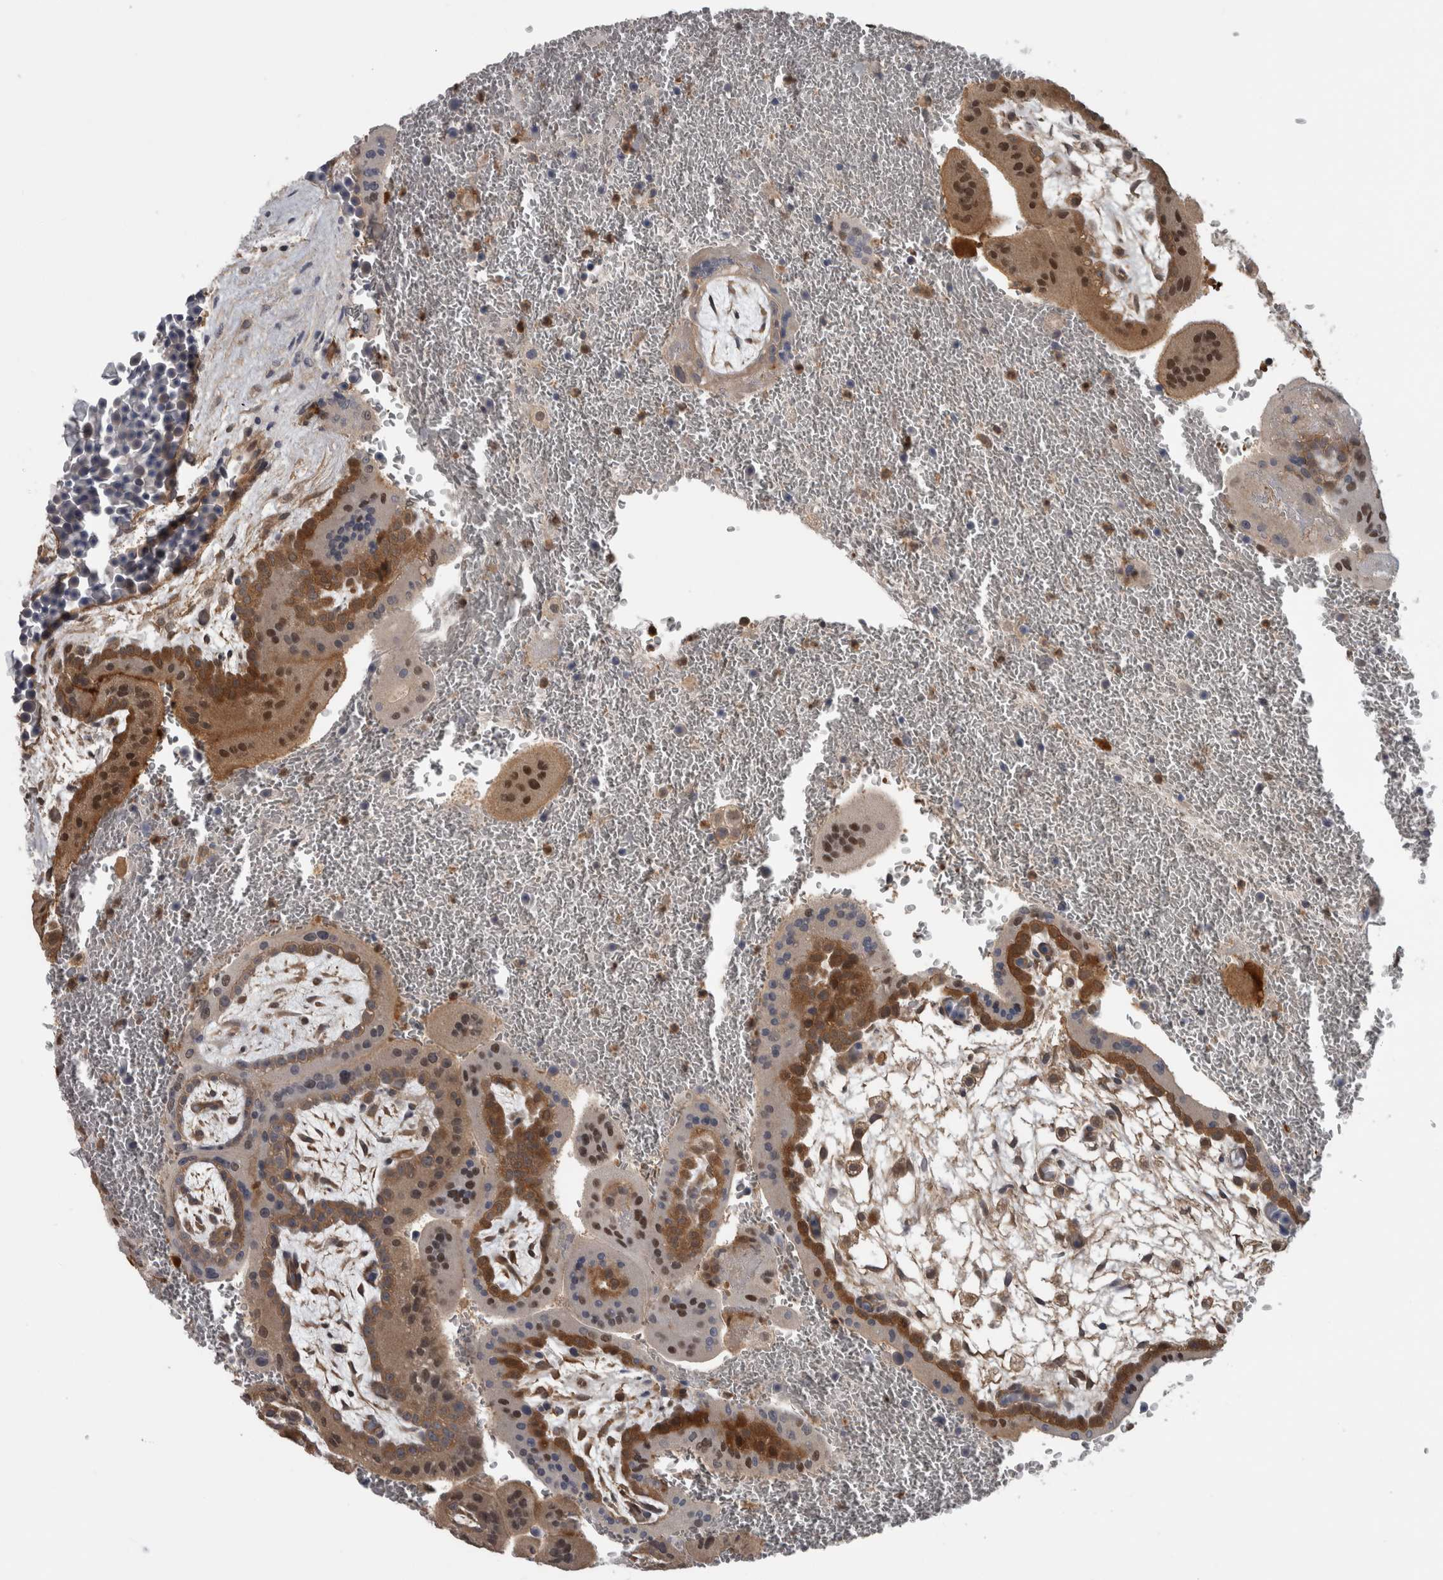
{"staining": {"intensity": "strong", "quantity": "25%-75%", "location": "cytoplasmic/membranous,nuclear"}, "tissue": "placenta", "cell_type": "Trophoblastic cells", "image_type": "normal", "snomed": [{"axis": "morphology", "description": "Normal tissue, NOS"}, {"axis": "topography", "description": "Placenta"}], "caption": "This micrograph displays immunohistochemistry staining of benign human placenta, with high strong cytoplasmic/membranous,nuclear staining in approximately 25%-75% of trophoblastic cells.", "gene": "NAPRT", "patient": {"sex": "female", "age": 35}}